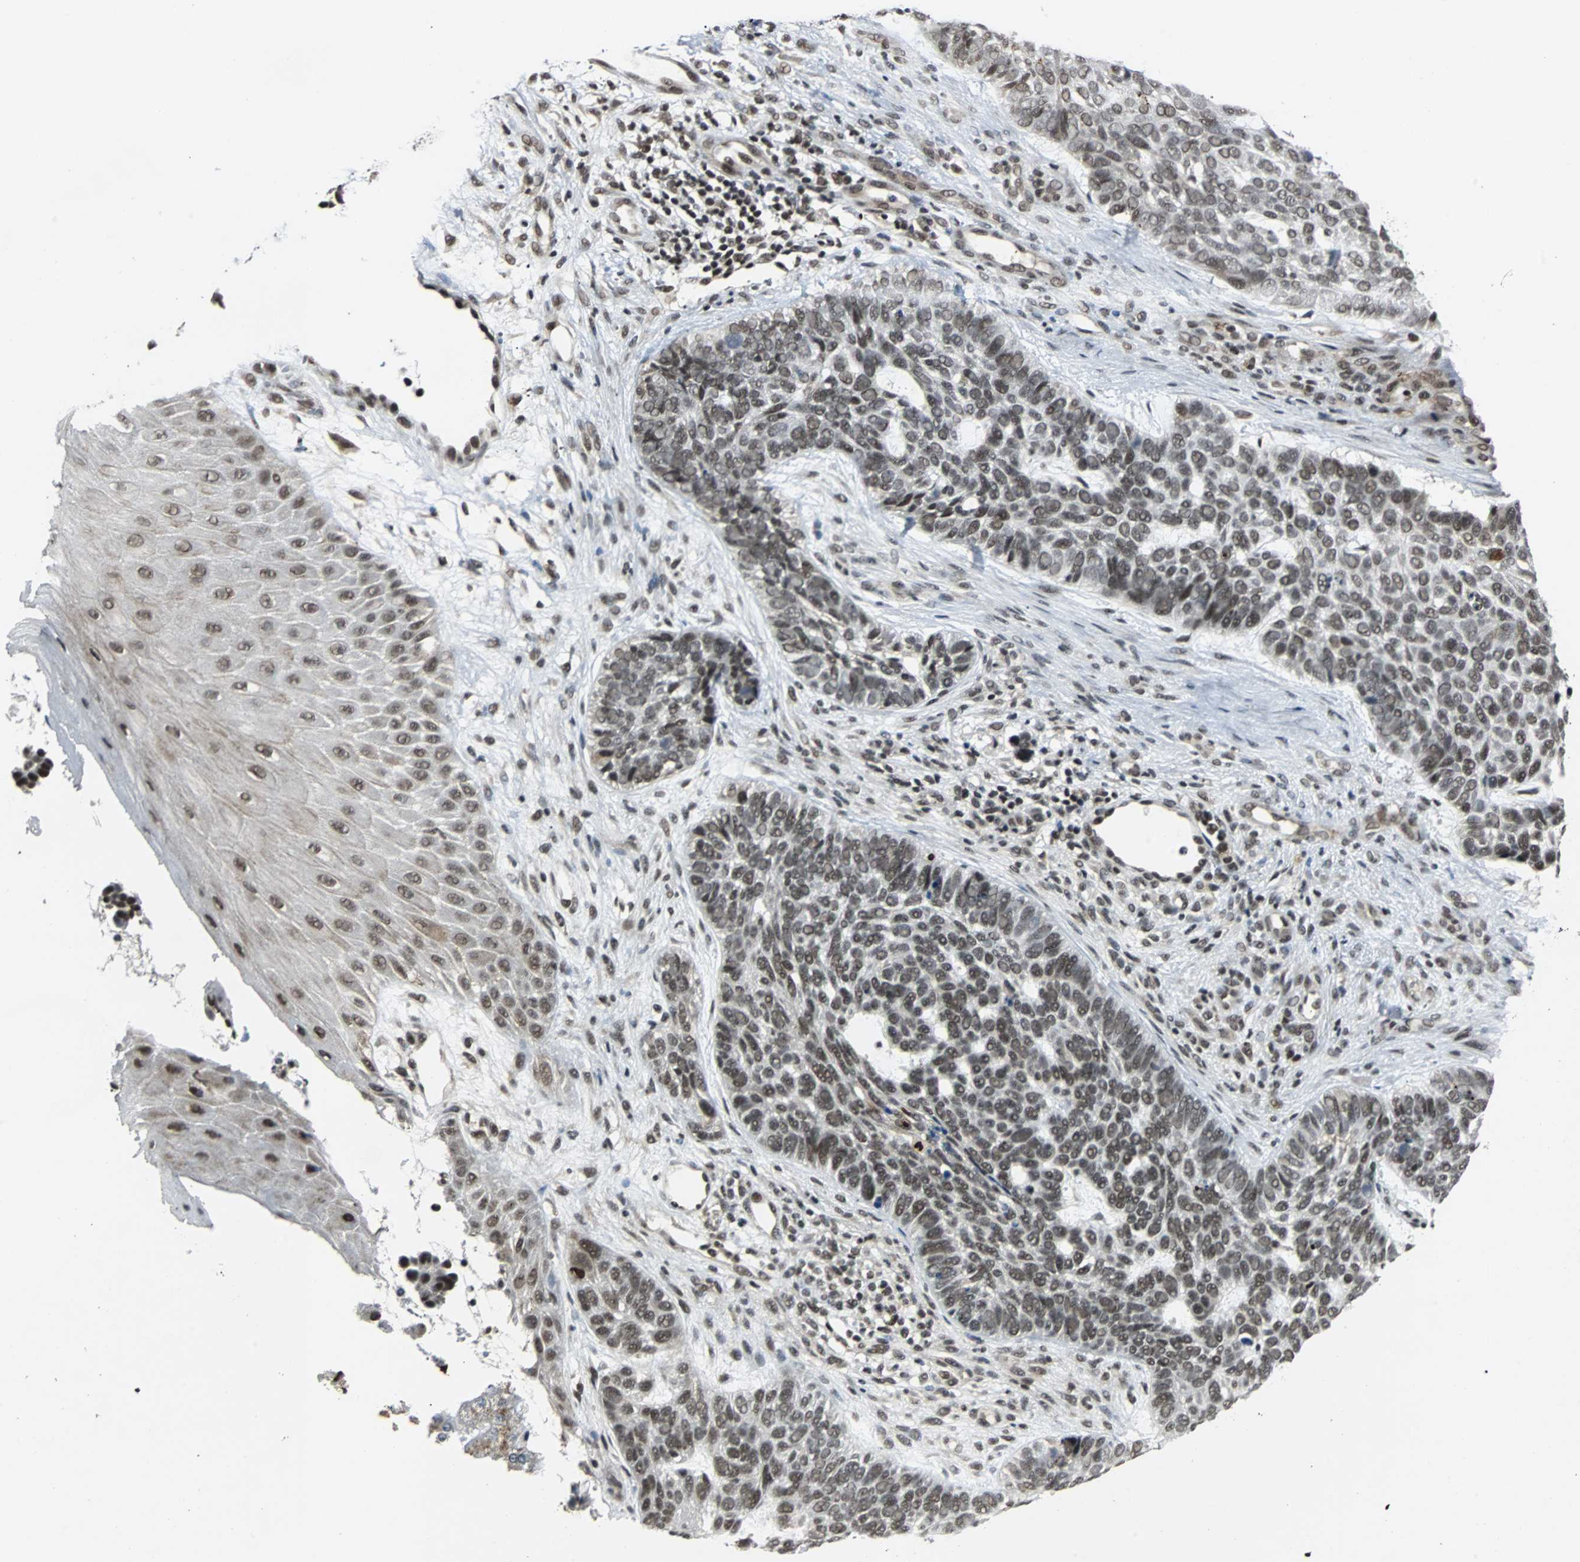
{"staining": {"intensity": "moderate", "quantity": ">75%", "location": "nuclear"}, "tissue": "skin cancer", "cell_type": "Tumor cells", "image_type": "cancer", "snomed": [{"axis": "morphology", "description": "Basal cell carcinoma"}, {"axis": "topography", "description": "Skin"}], "caption": "Tumor cells display moderate nuclear expression in about >75% of cells in skin cancer (basal cell carcinoma). The protein of interest is stained brown, and the nuclei are stained in blue (DAB (3,3'-diaminobenzidine) IHC with brightfield microscopy, high magnification).", "gene": "TAF5", "patient": {"sex": "male", "age": 87}}